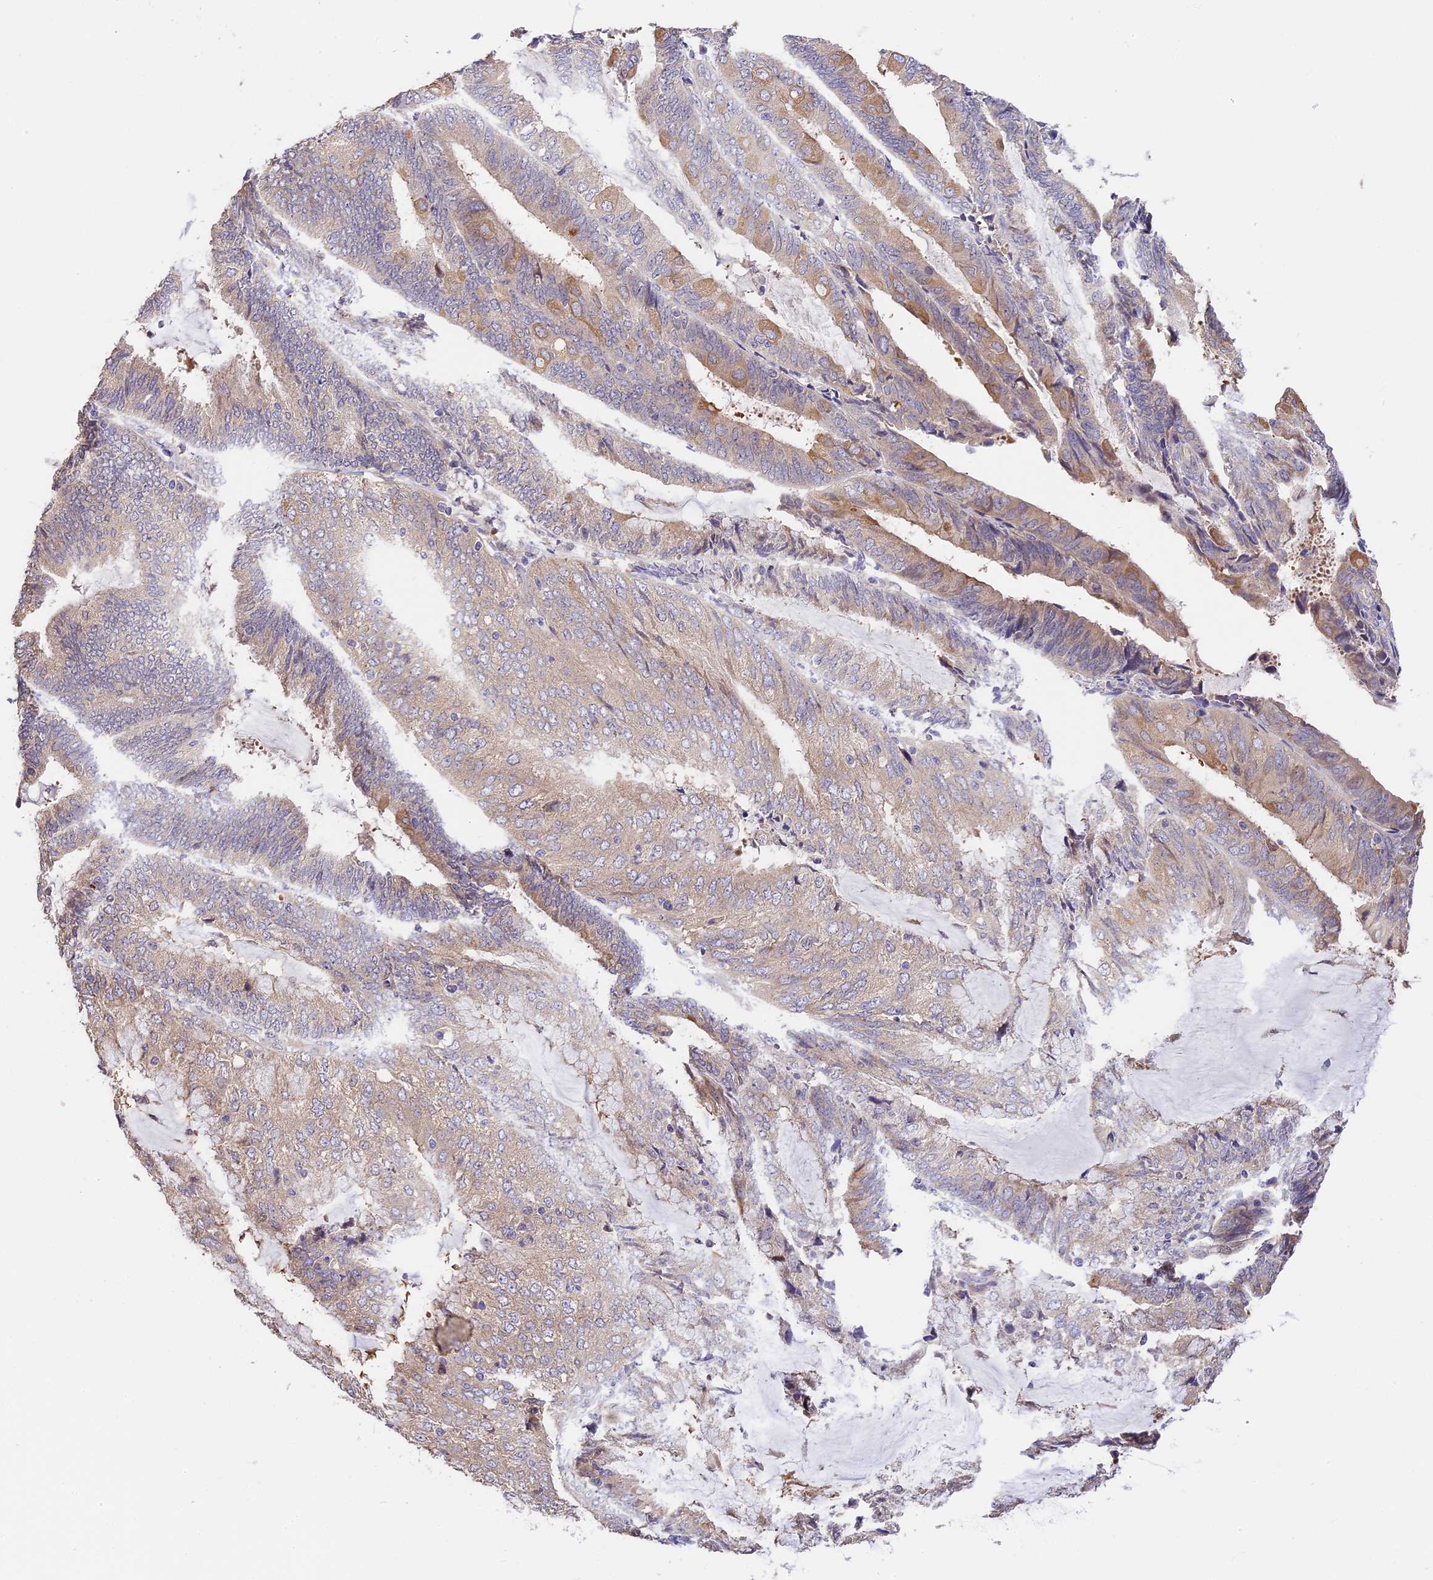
{"staining": {"intensity": "weak", "quantity": "25%-75%", "location": "cytoplasmic/membranous"}, "tissue": "endometrial cancer", "cell_type": "Tumor cells", "image_type": "cancer", "snomed": [{"axis": "morphology", "description": "Adenocarcinoma, NOS"}, {"axis": "topography", "description": "Endometrium"}], "caption": "IHC of endometrial cancer reveals low levels of weak cytoplasmic/membranous expression in about 25%-75% of tumor cells.", "gene": "BSCL2", "patient": {"sex": "female", "age": 81}}